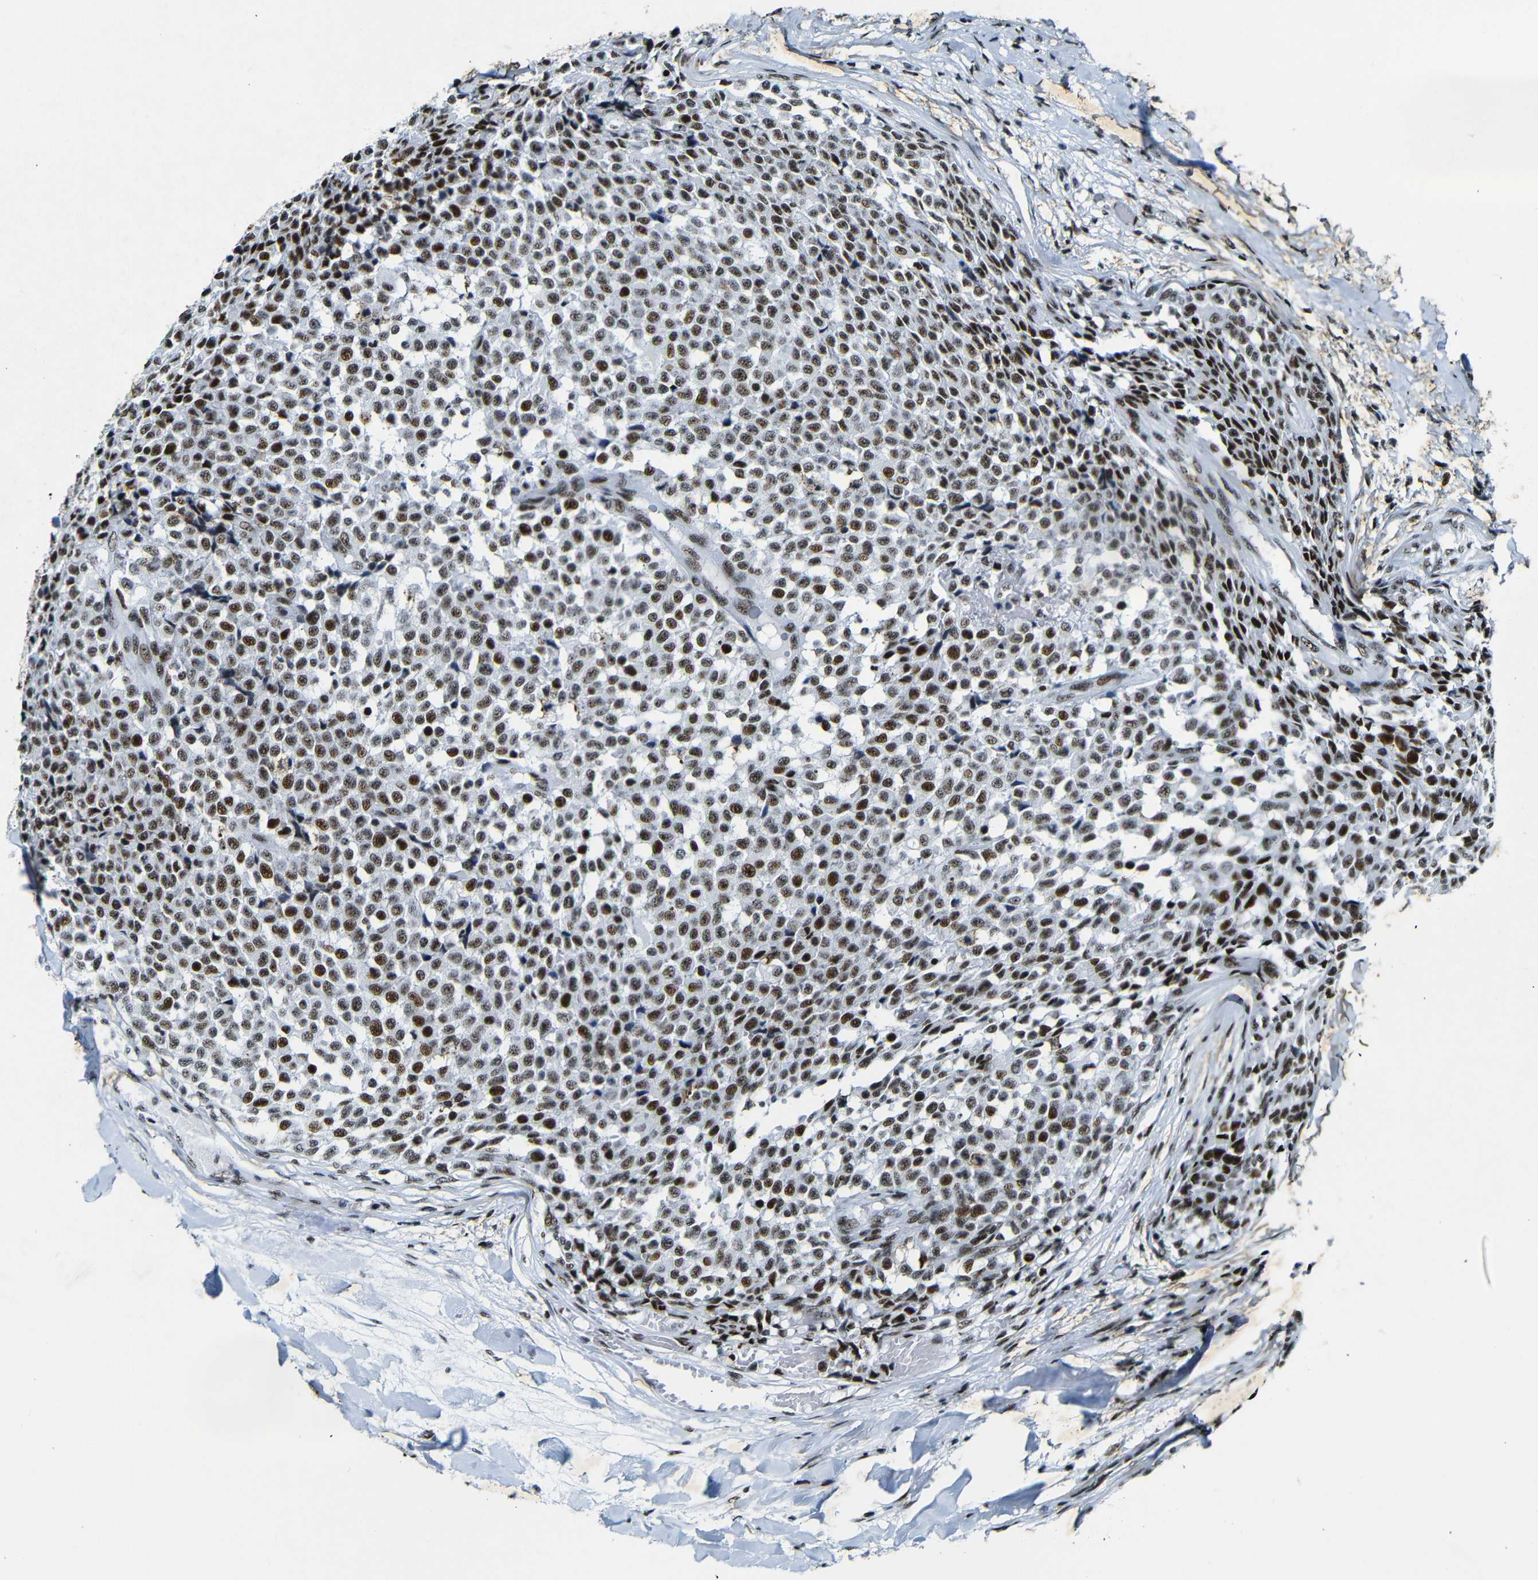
{"staining": {"intensity": "strong", "quantity": ">75%", "location": "nuclear"}, "tissue": "testis cancer", "cell_type": "Tumor cells", "image_type": "cancer", "snomed": [{"axis": "morphology", "description": "Seminoma, NOS"}, {"axis": "topography", "description": "Testis"}], "caption": "This is a photomicrograph of IHC staining of testis cancer, which shows strong expression in the nuclear of tumor cells.", "gene": "SRSF1", "patient": {"sex": "male", "age": 59}}